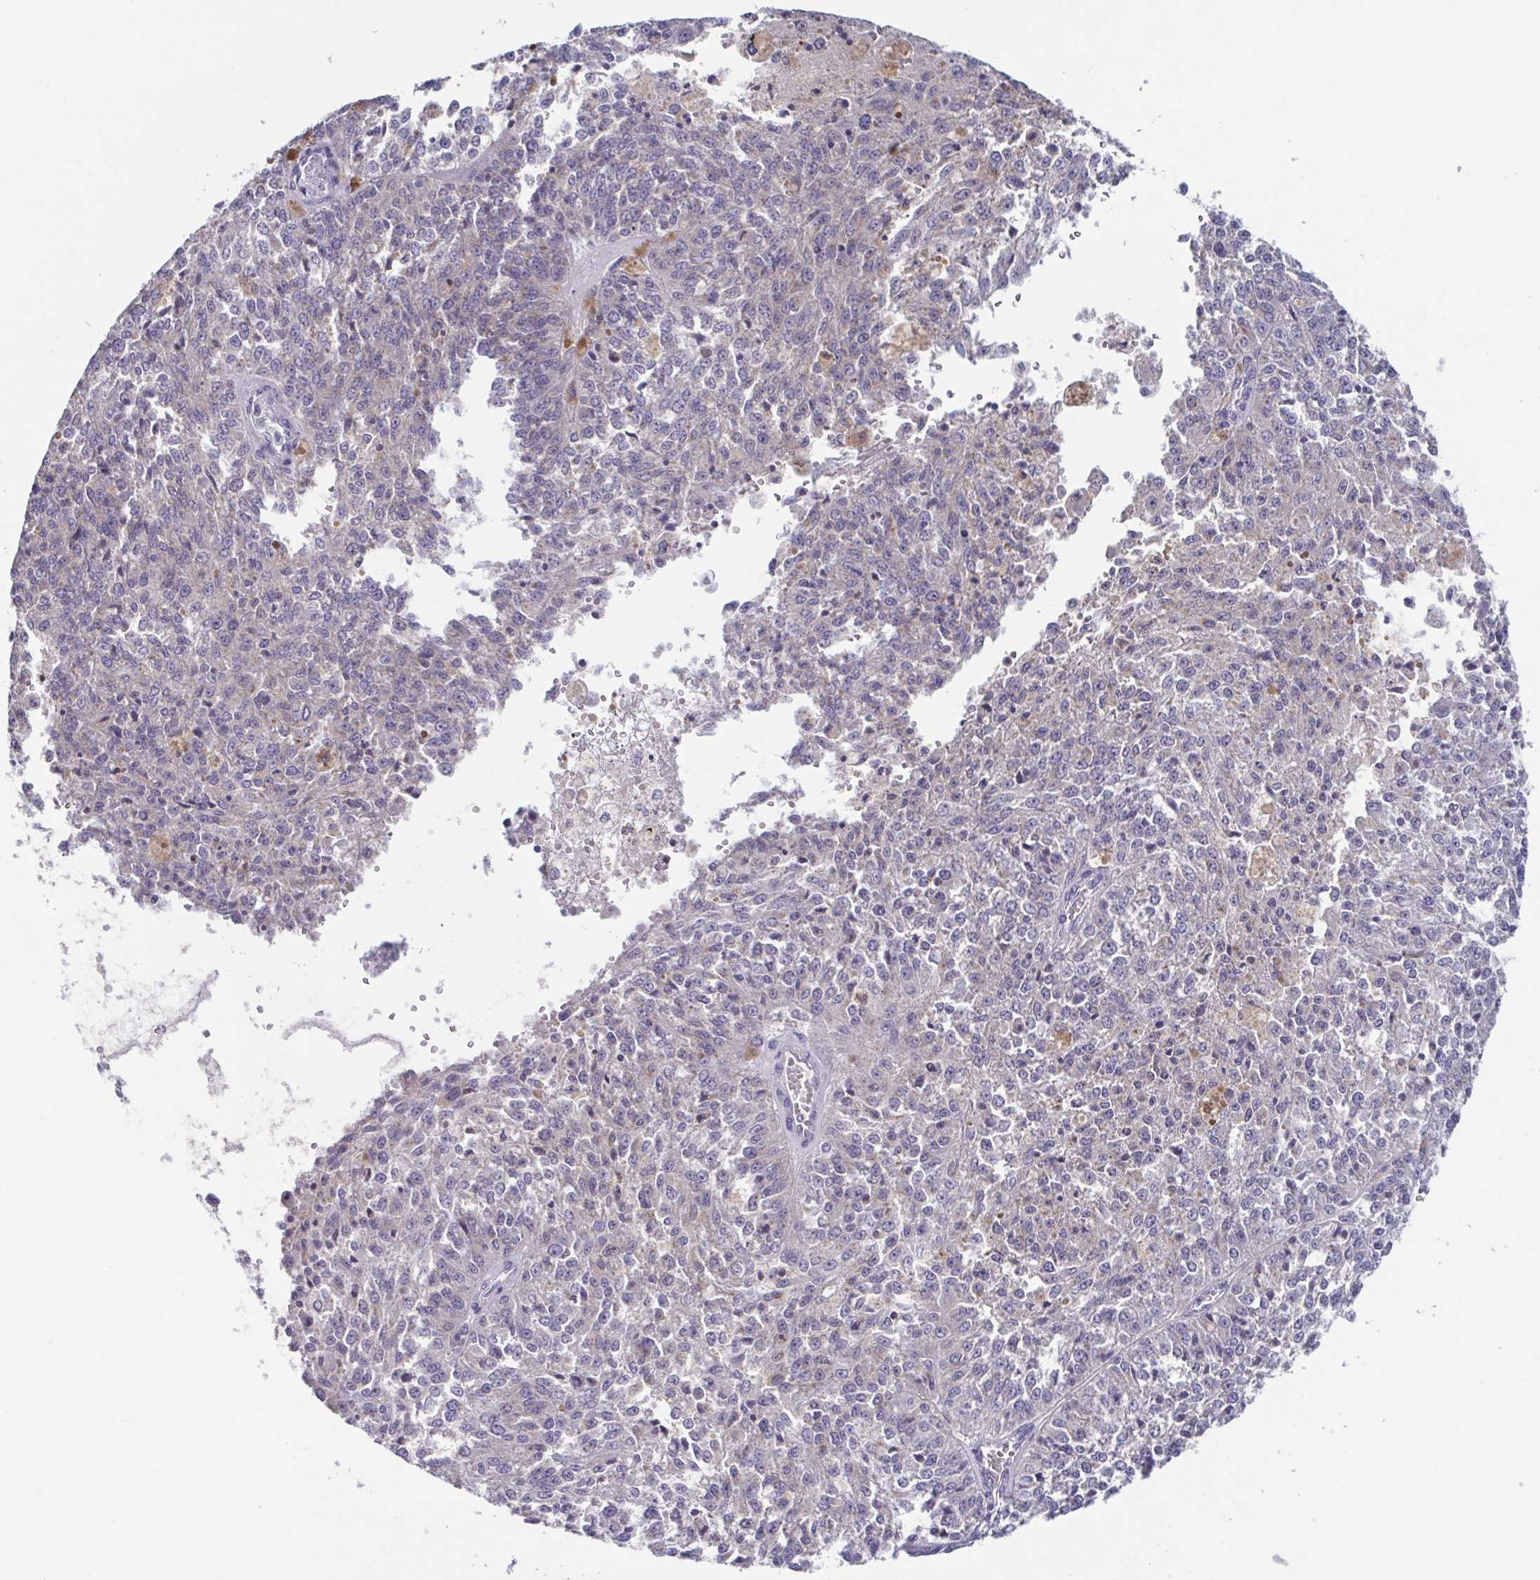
{"staining": {"intensity": "negative", "quantity": "none", "location": "none"}, "tissue": "melanoma", "cell_type": "Tumor cells", "image_type": "cancer", "snomed": [{"axis": "morphology", "description": "Malignant melanoma, Metastatic site"}, {"axis": "topography", "description": "Lymph node"}], "caption": "A histopathology image of melanoma stained for a protein displays no brown staining in tumor cells. Brightfield microscopy of IHC stained with DAB (3,3'-diaminobenzidine) (brown) and hematoxylin (blue), captured at high magnification.", "gene": "RDH11", "patient": {"sex": "female", "age": 64}}